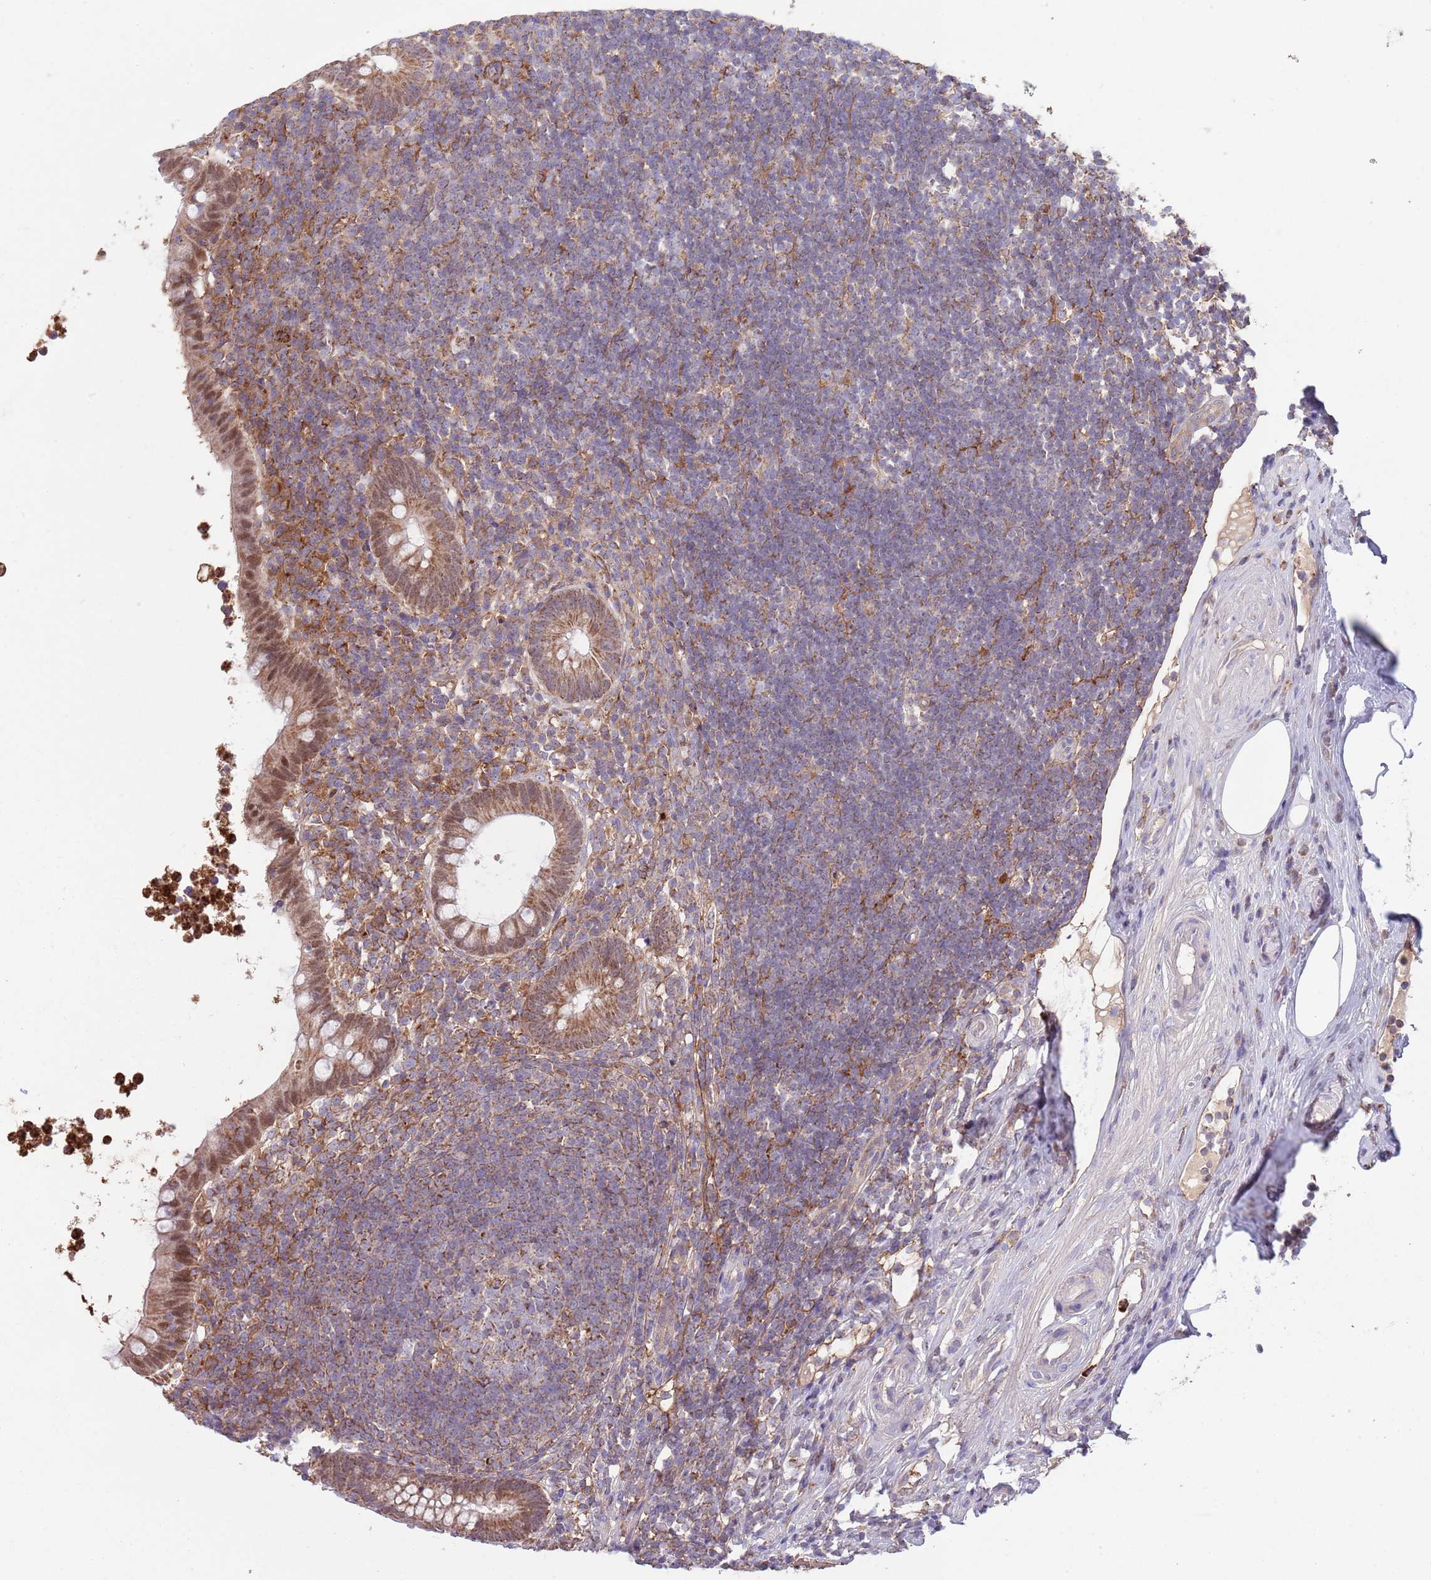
{"staining": {"intensity": "moderate", "quantity": ">75%", "location": "cytoplasmic/membranous,nuclear"}, "tissue": "appendix", "cell_type": "Glandular cells", "image_type": "normal", "snomed": [{"axis": "morphology", "description": "Normal tissue, NOS"}, {"axis": "topography", "description": "Appendix"}], "caption": "Protein expression analysis of benign human appendix reveals moderate cytoplasmic/membranous,nuclear expression in approximately >75% of glandular cells. (DAB IHC with brightfield microscopy, high magnification).", "gene": "DDT", "patient": {"sex": "female", "age": 56}}